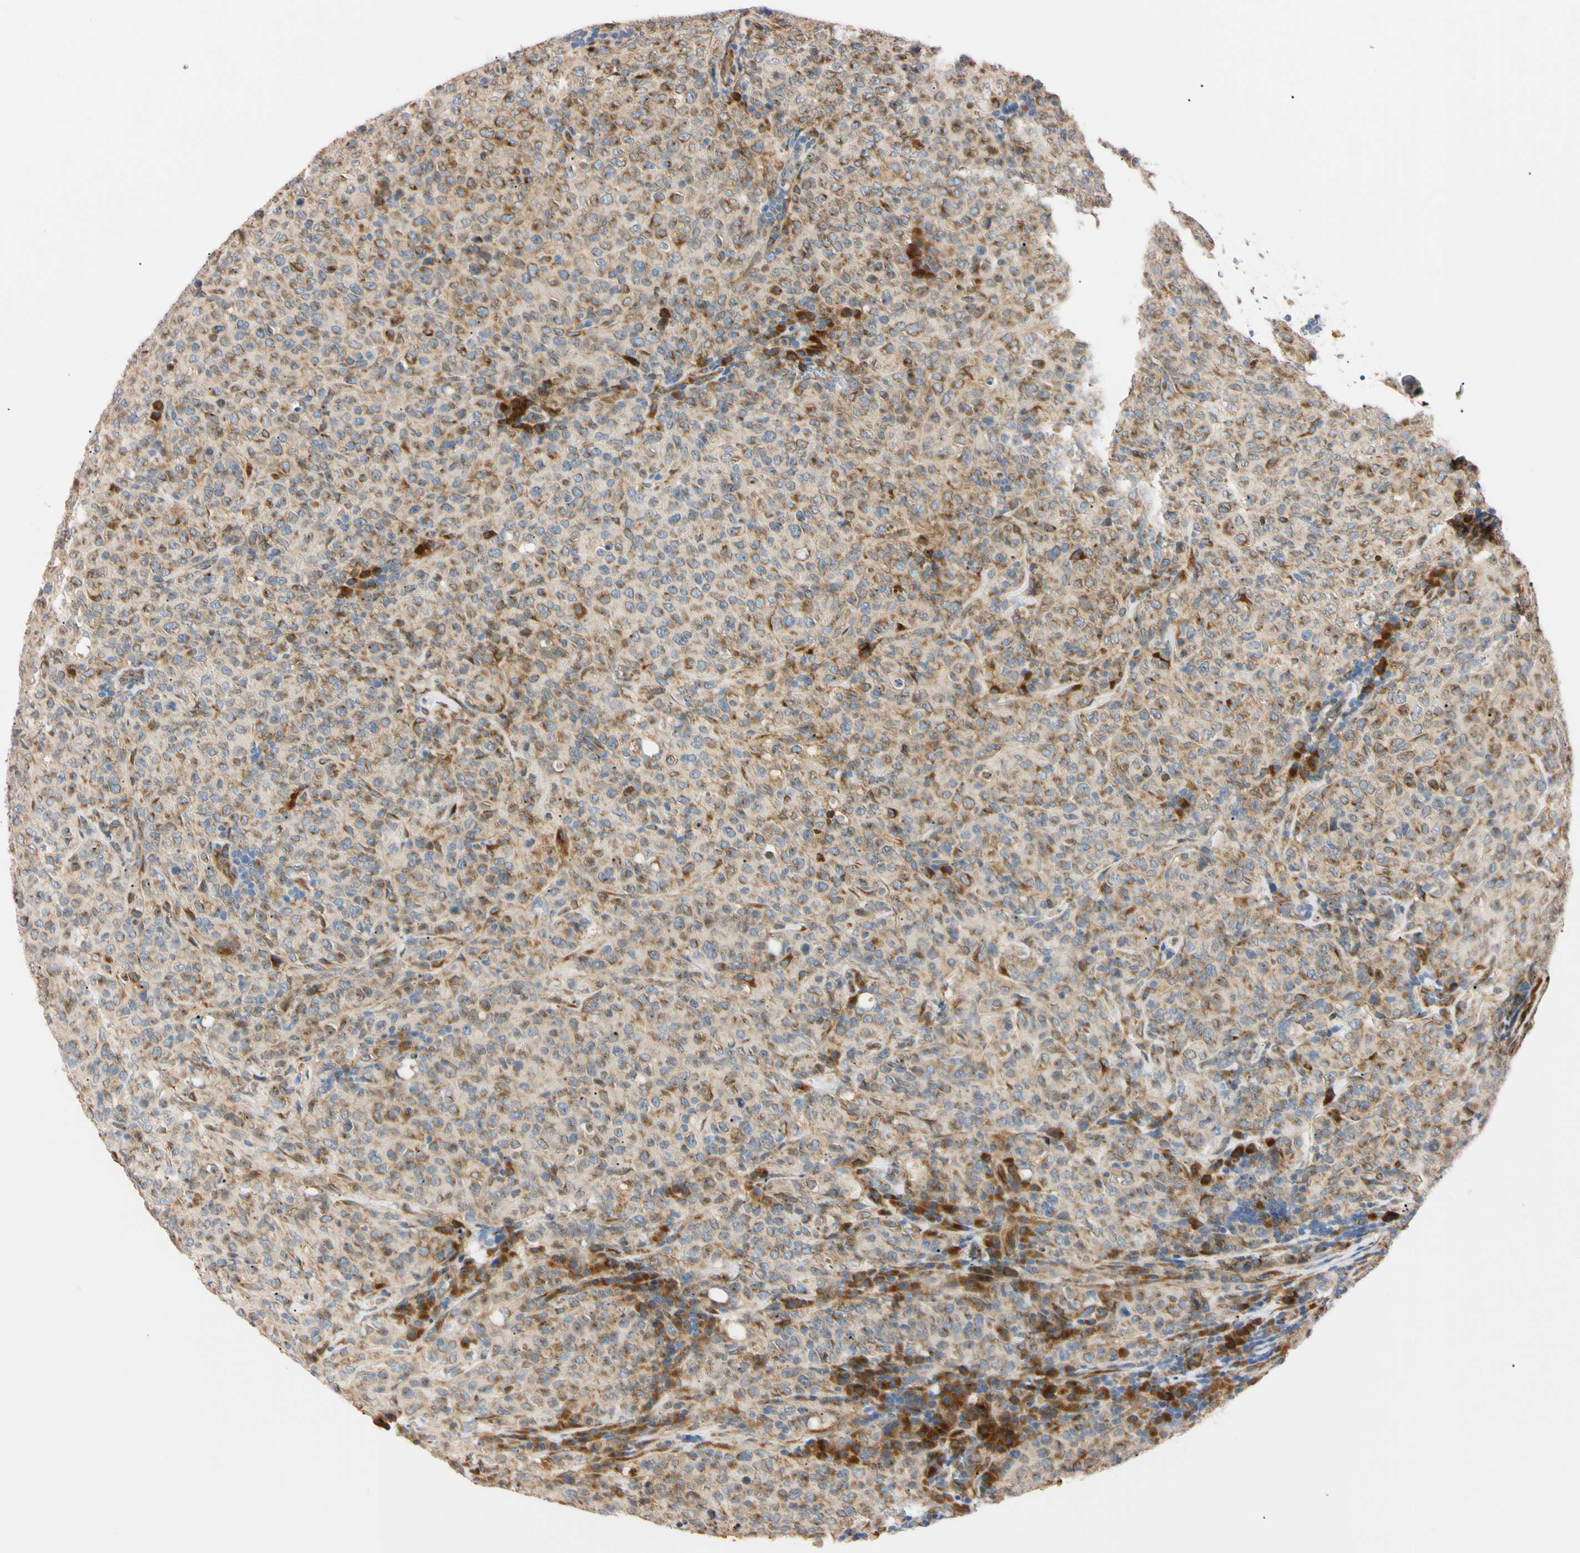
{"staining": {"intensity": "weak", "quantity": ">75%", "location": "cytoplasmic/membranous"}, "tissue": "lymphoma", "cell_type": "Tumor cells", "image_type": "cancer", "snomed": [{"axis": "morphology", "description": "Malignant lymphoma, non-Hodgkin's type, High grade"}, {"axis": "topography", "description": "Tonsil"}], "caption": "Immunohistochemistry (DAB (3,3'-diaminobenzidine)) staining of high-grade malignant lymphoma, non-Hodgkin's type reveals weak cytoplasmic/membranous protein positivity in about >75% of tumor cells.", "gene": "IER3IP1", "patient": {"sex": "female", "age": 36}}